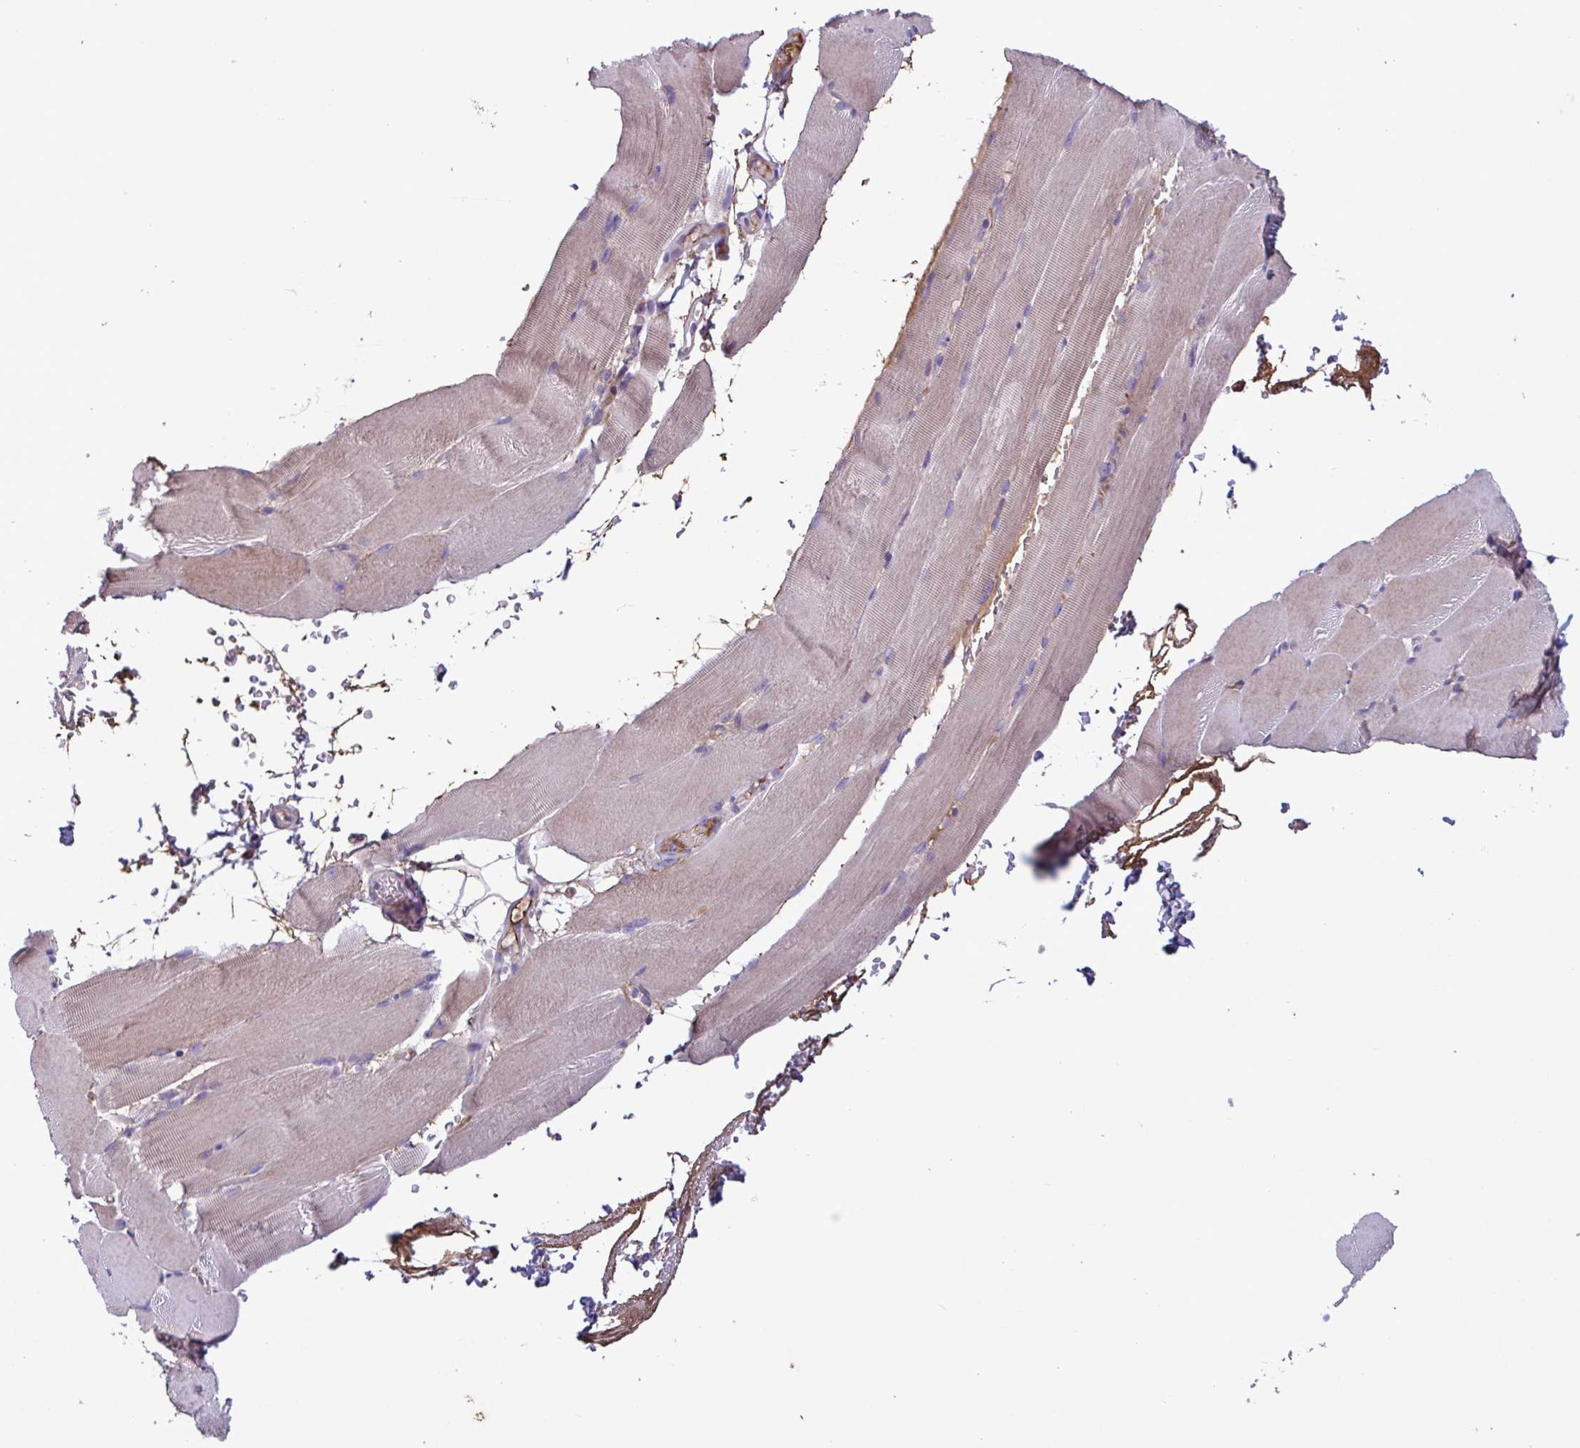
{"staining": {"intensity": "weak", "quantity": "<25%", "location": "cytoplasmic/membranous"}, "tissue": "skeletal muscle", "cell_type": "Myocytes", "image_type": "normal", "snomed": [{"axis": "morphology", "description": "Normal tissue, NOS"}, {"axis": "topography", "description": "Skeletal muscle"}], "caption": "Human skeletal muscle stained for a protein using IHC shows no staining in myocytes.", "gene": "F13B", "patient": {"sex": "female", "age": 37}}